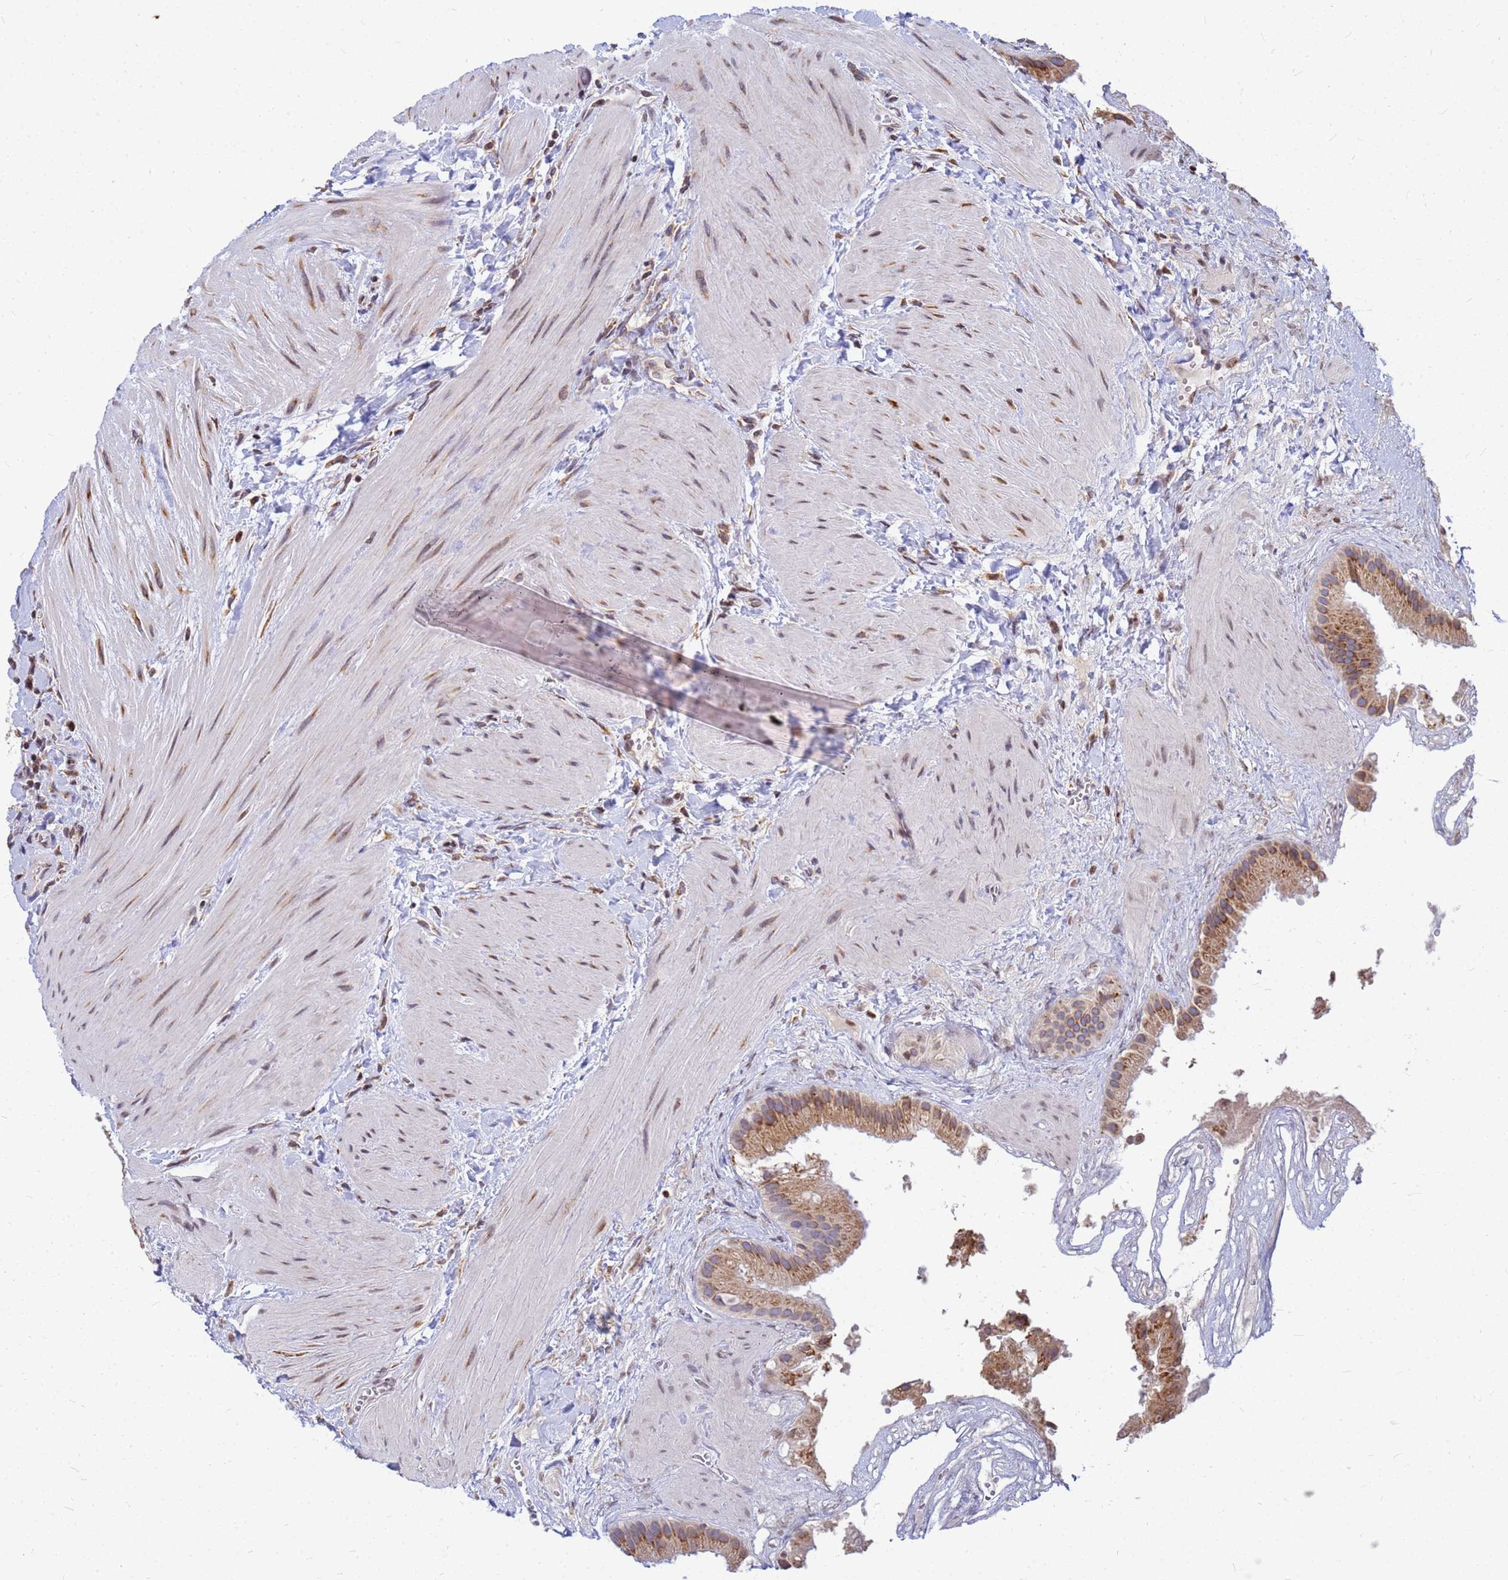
{"staining": {"intensity": "moderate", "quantity": ">75%", "location": "cytoplasmic/membranous"}, "tissue": "gallbladder", "cell_type": "Glandular cells", "image_type": "normal", "snomed": [{"axis": "morphology", "description": "Normal tissue, NOS"}, {"axis": "topography", "description": "Gallbladder"}], "caption": "This image shows IHC staining of benign gallbladder, with medium moderate cytoplasmic/membranous positivity in approximately >75% of glandular cells.", "gene": "SSR4", "patient": {"sex": "male", "age": 55}}